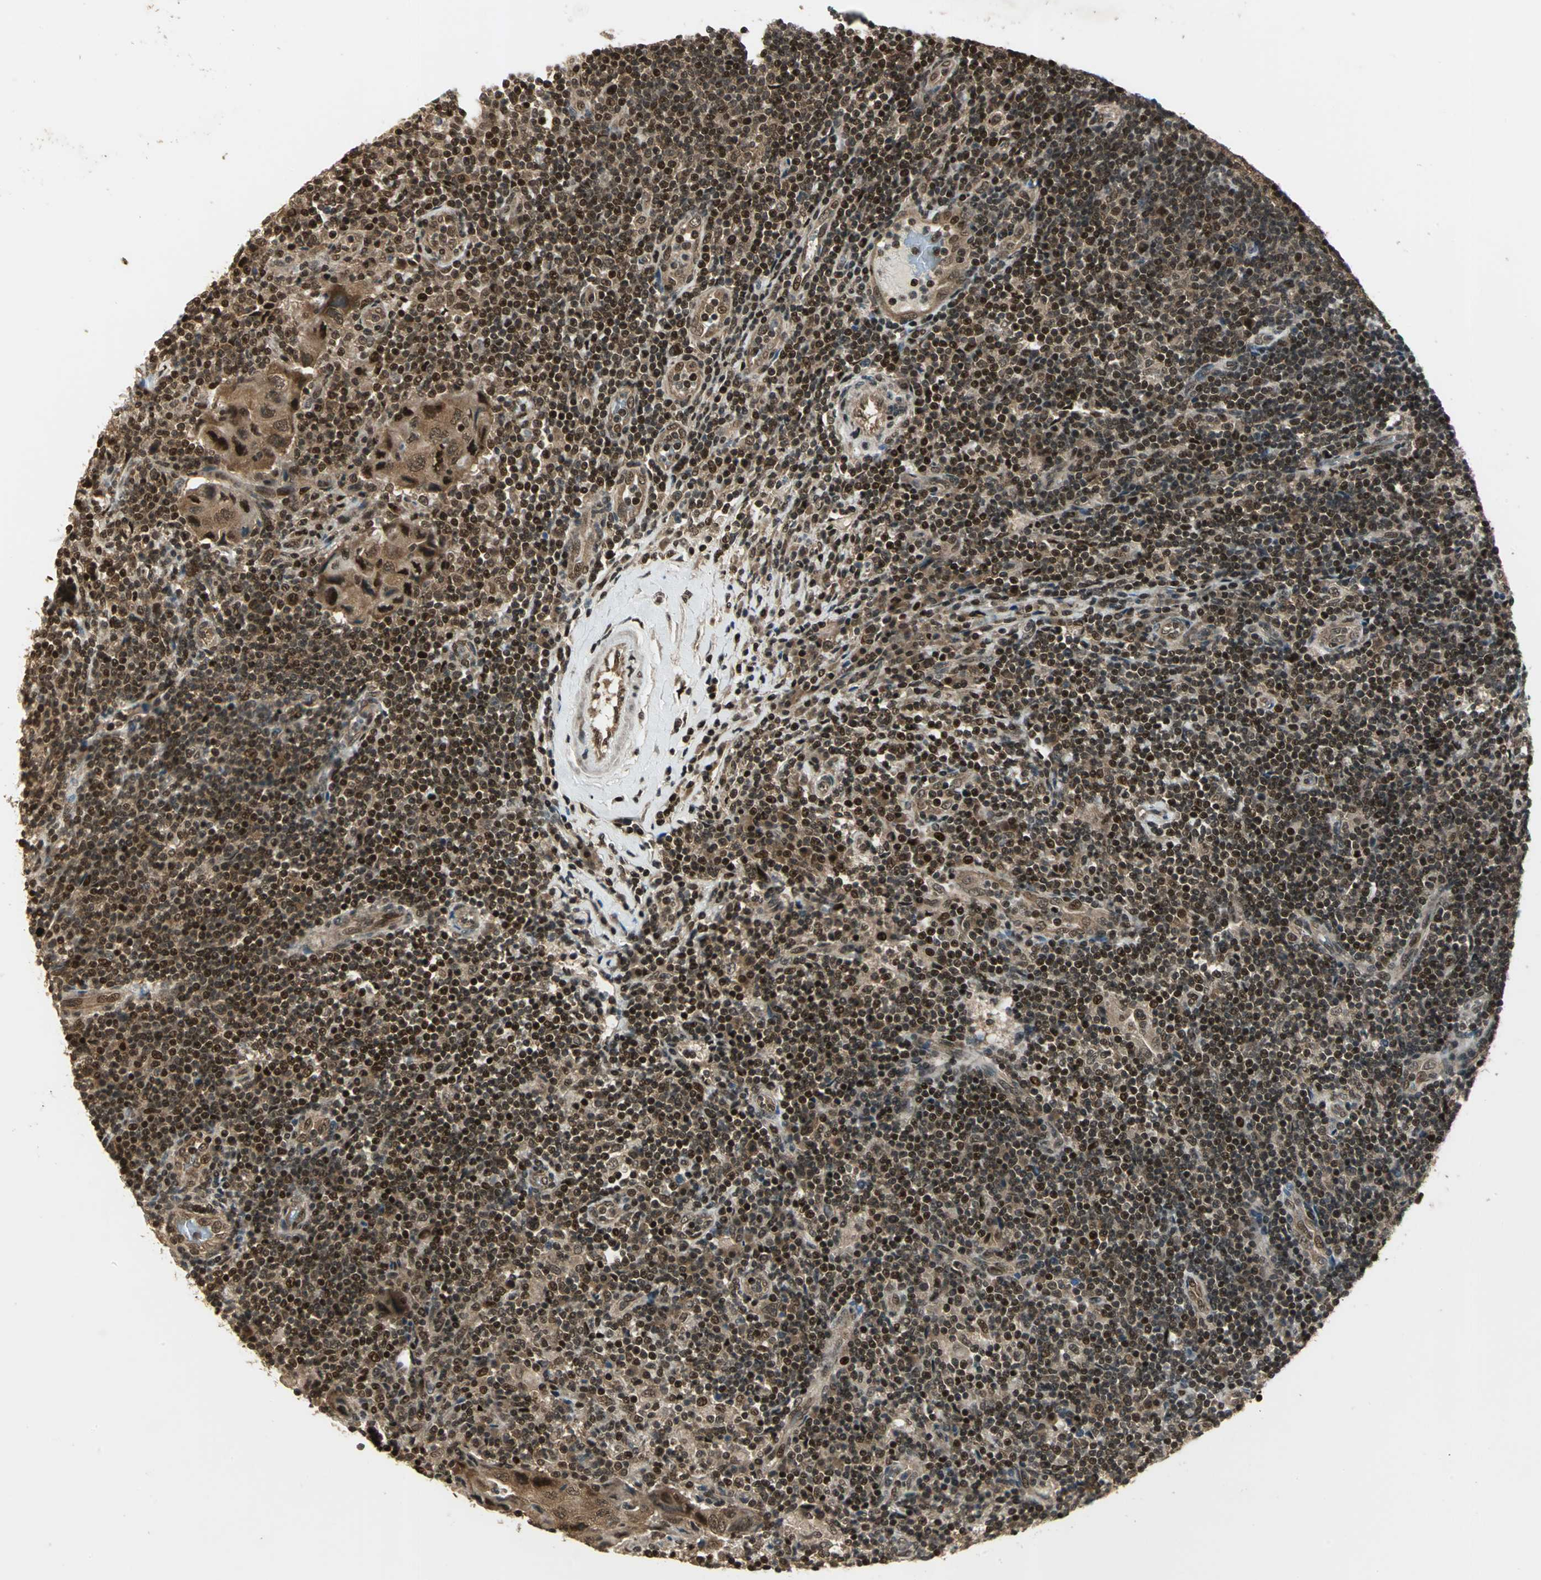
{"staining": {"intensity": "moderate", "quantity": ">75%", "location": "cytoplasmic/membranous,nuclear"}, "tissue": "lymph node", "cell_type": "Germinal center cells", "image_type": "normal", "snomed": [{"axis": "morphology", "description": "Normal tissue, NOS"}, {"axis": "morphology", "description": "Squamous cell carcinoma, metastatic, NOS"}, {"axis": "topography", "description": "Lymph node"}], "caption": "Immunohistochemical staining of normal lymph node exhibits moderate cytoplasmic/membranous,nuclear protein staining in about >75% of germinal center cells.", "gene": "PSMC3", "patient": {"sex": "female", "age": 53}}